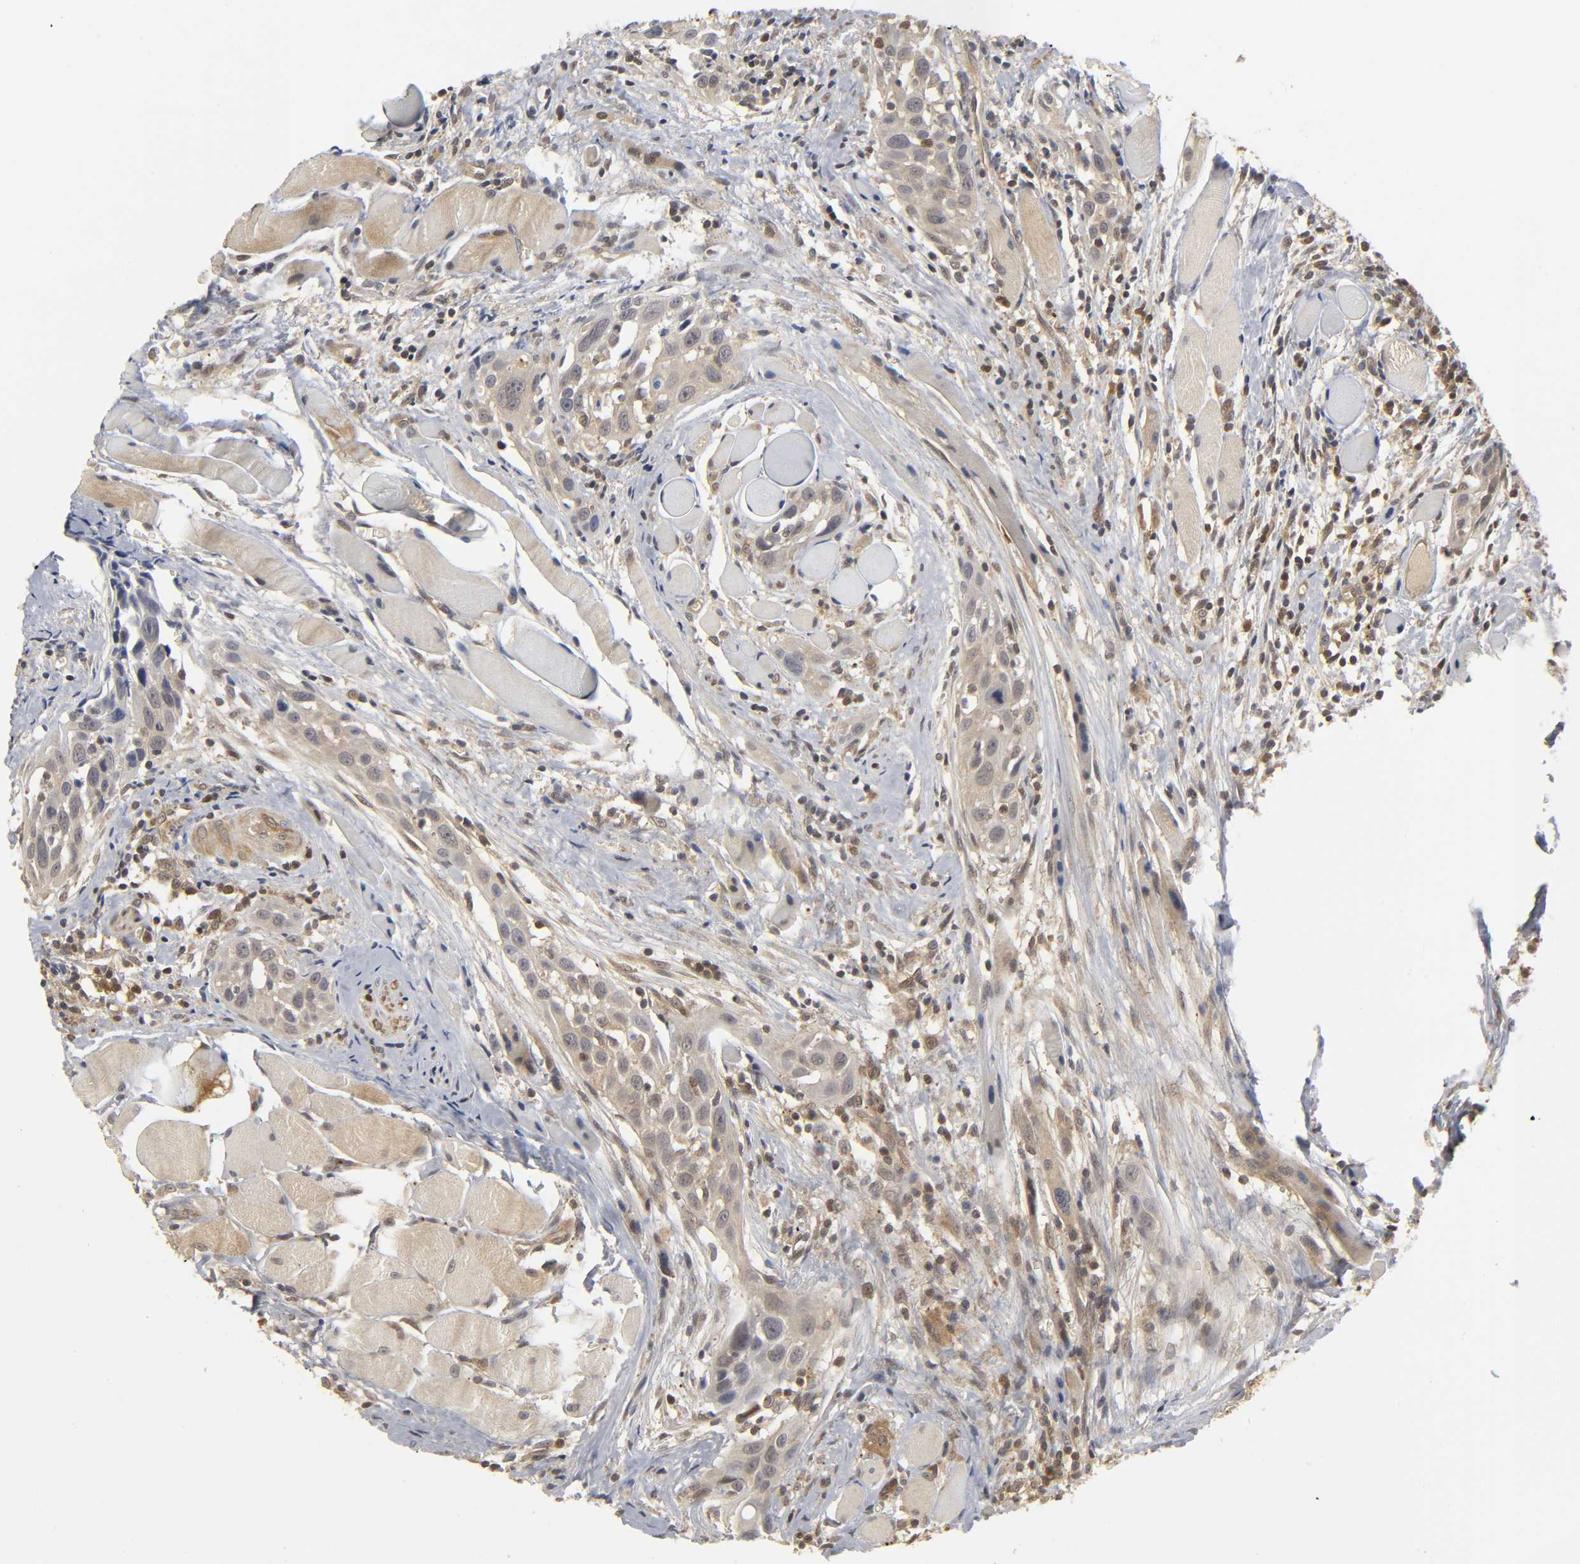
{"staining": {"intensity": "weak", "quantity": "25%-75%", "location": "cytoplasmic/membranous,nuclear"}, "tissue": "head and neck cancer", "cell_type": "Tumor cells", "image_type": "cancer", "snomed": [{"axis": "morphology", "description": "Squamous cell carcinoma, NOS"}, {"axis": "topography", "description": "Oral tissue"}, {"axis": "topography", "description": "Head-Neck"}], "caption": "Human head and neck cancer (squamous cell carcinoma) stained with a protein marker exhibits weak staining in tumor cells.", "gene": "PARK7", "patient": {"sex": "female", "age": 50}}